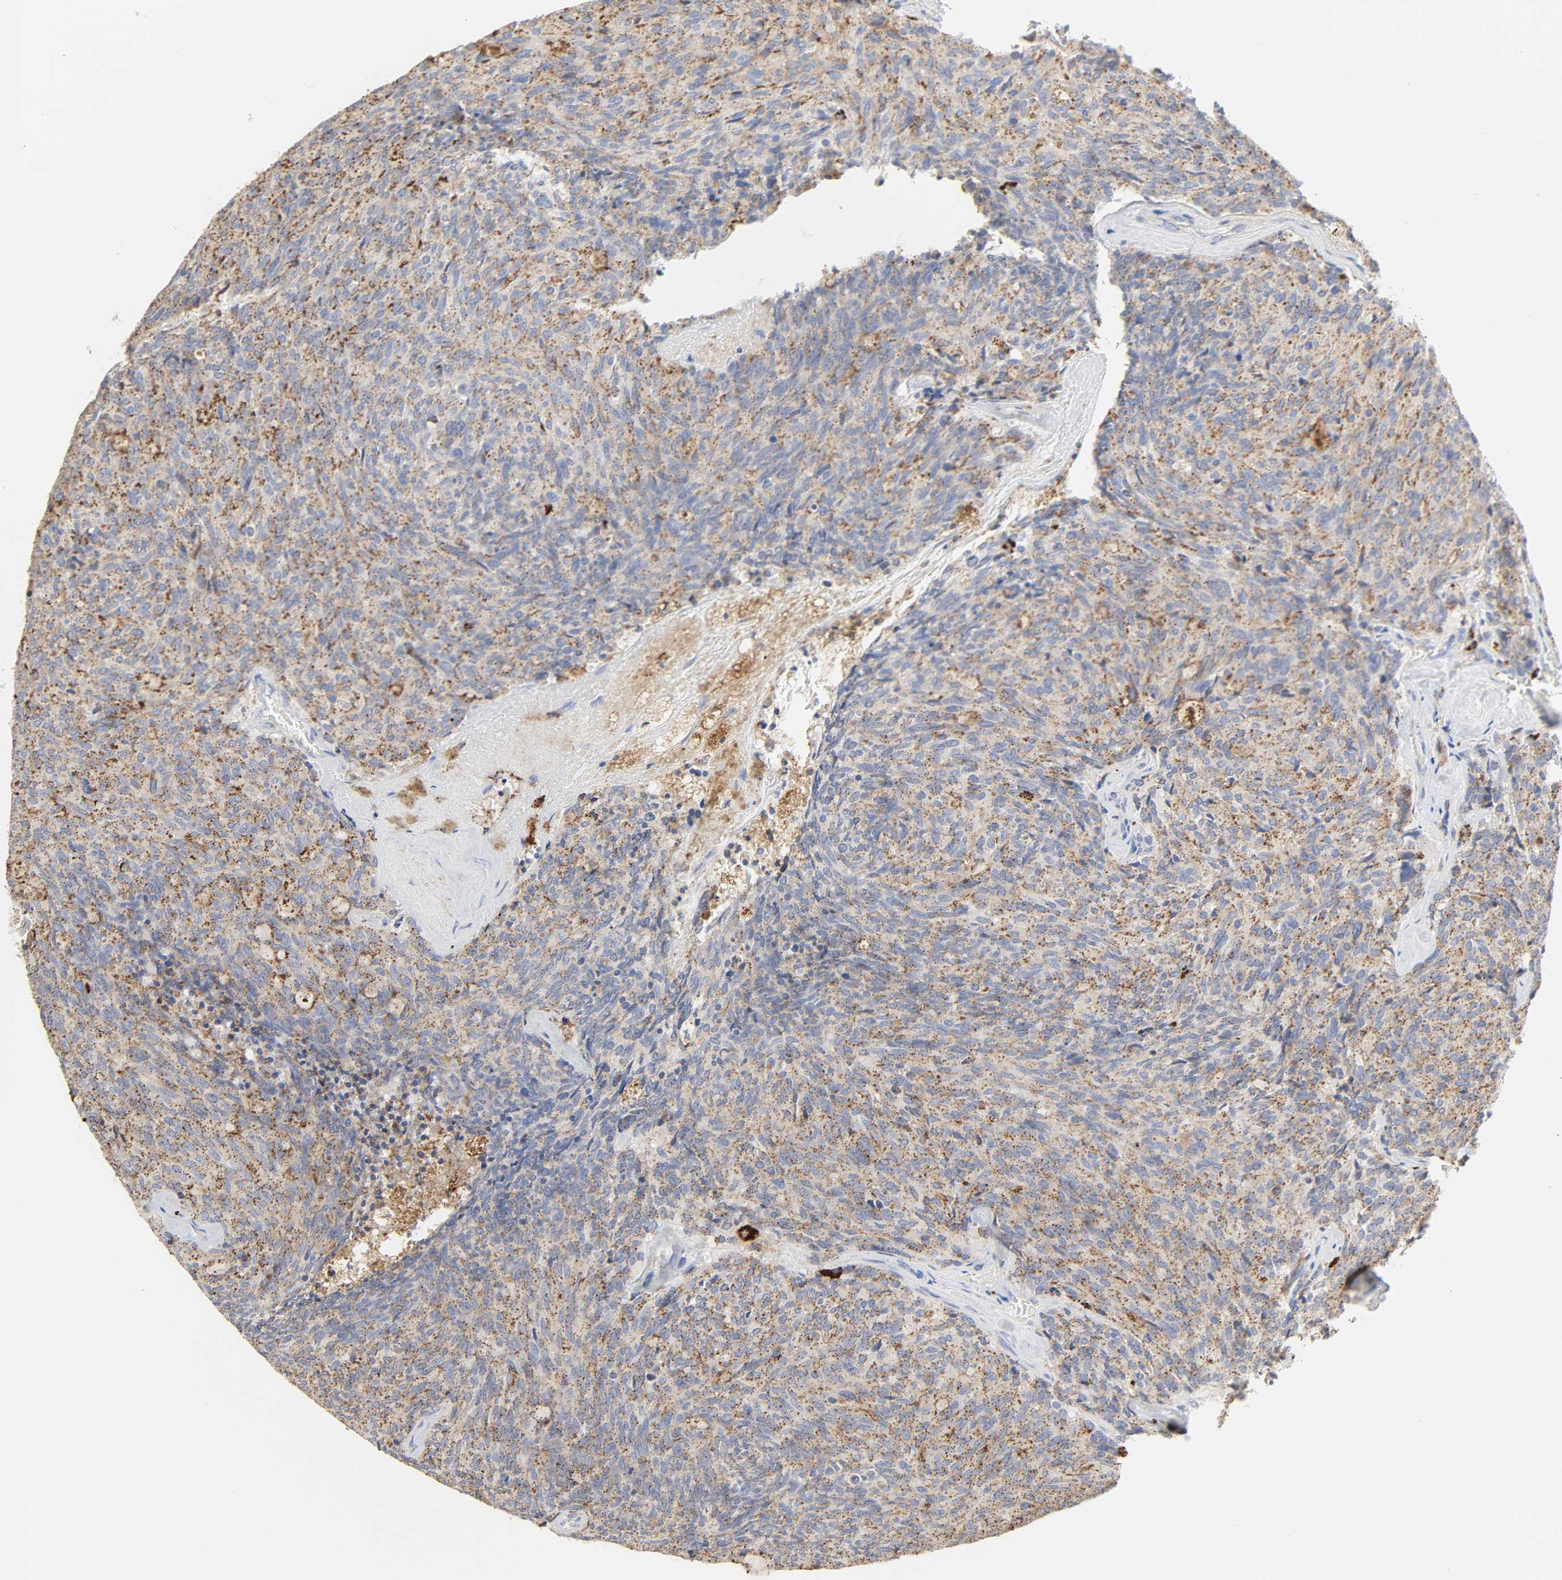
{"staining": {"intensity": "weak", "quantity": ">75%", "location": "cytoplasmic/membranous"}, "tissue": "carcinoid", "cell_type": "Tumor cells", "image_type": "cancer", "snomed": [{"axis": "morphology", "description": "Carcinoid, malignant, NOS"}, {"axis": "topography", "description": "Pancreas"}], "caption": "Protein staining demonstrates weak cytoplasmic/membranous expression in approximately >75% of tumor cells in carcinoid (malignant).", "gene": "MAGEB17", "patient": {"sex": "female", "age": 54}}